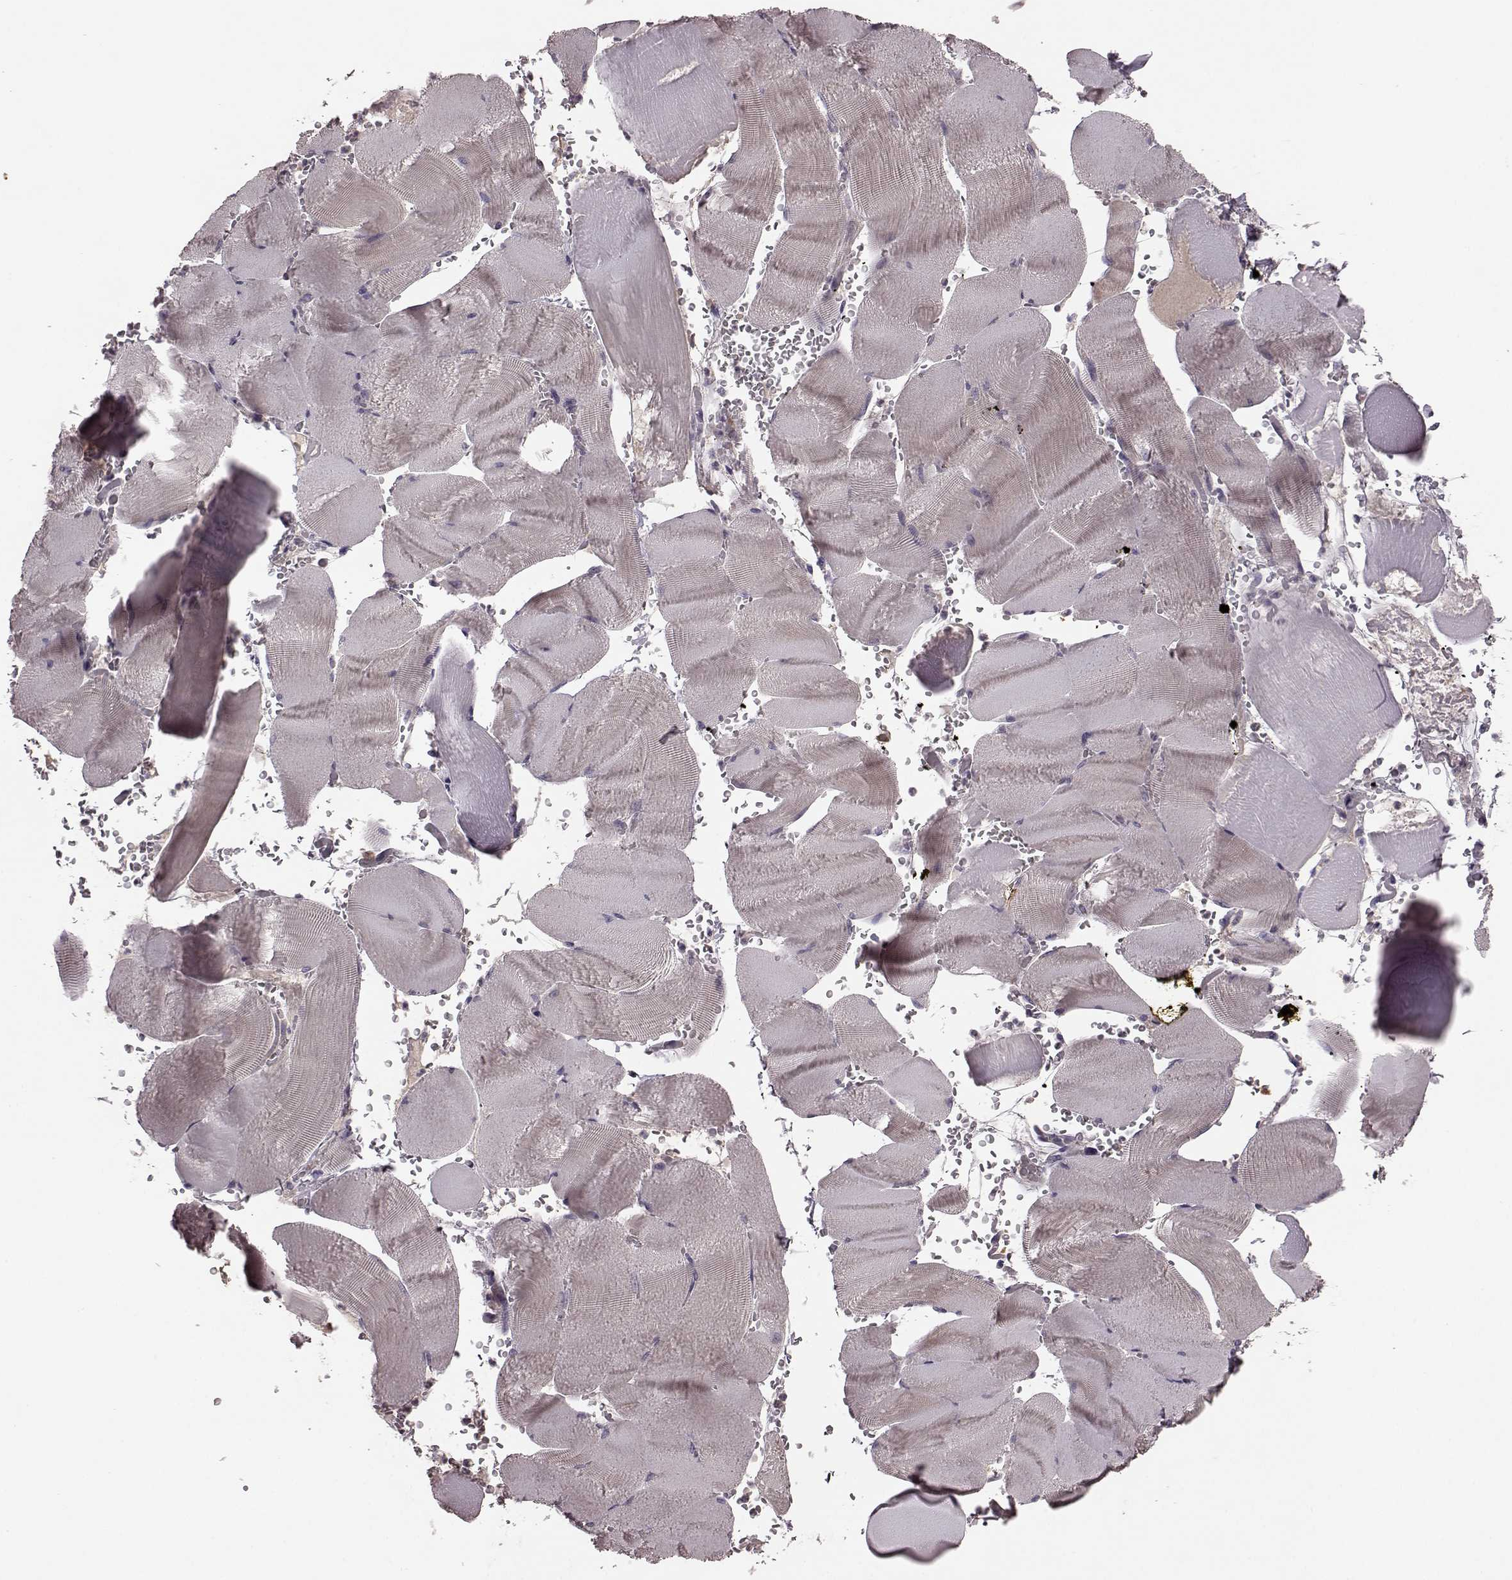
{"staining": {"intensity": "negative", "quantity": "none", "location": "none"}, "tissue": "skeletal muscle", "cell_type": "Myocytes", "image_type": "normal", "snomed": [{"axis": "morphology", "description": "Normal tissue, NOS"}, {"axis": "topography", "description": "Skeletal muscle"}], "caption": "The image shows no staining of myocytes in benign skeletal muscle. (Brightfield microscopy of DAB immunohistochemistry at high magnification).", "gene": "NTF3", "patient": {"sex": "male", "age": 56}}